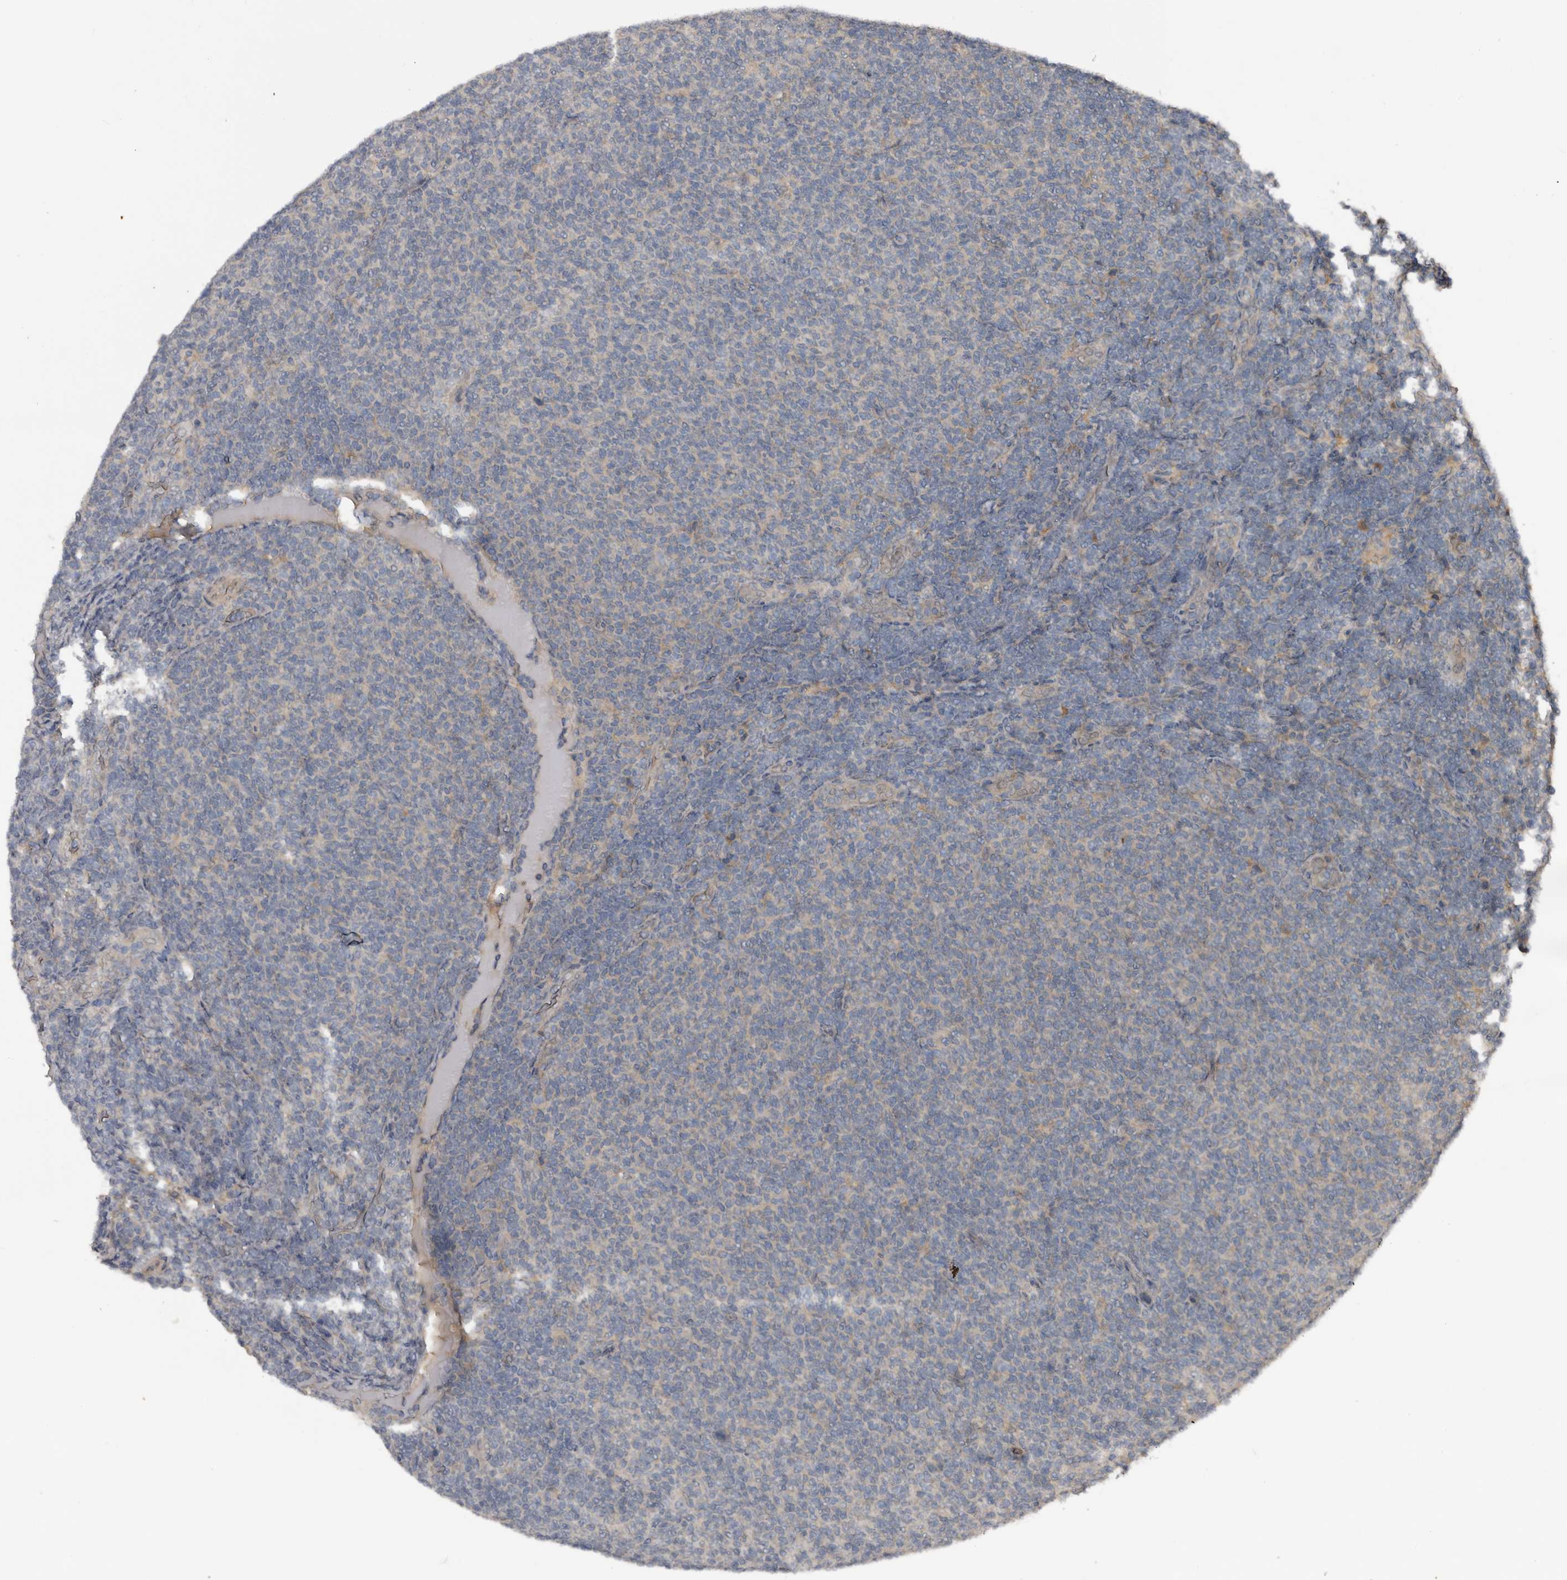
{"staining": {"intensity": "negative", "quantity": "none", "location": "none"}, "tissue": "lymphoma", "cell_type": "Tumor cells", "image_type": "cancer", "snomed": [{"axis": "morphology", "description": "Malignant lymphoma, non-Hodgkin's type, Low grade"}, {"axis": "topography", "description": "Lymph node"}], "caption": "Immunohistochemistry photomicrograph of neoplastic tissue: human lymphoma stained with DAB (3,3'-diaminobenzidine) demonstrates no significant protein positivity in tumor cells.", "gene": "DNAJB4", "patient": {"sex": "male", "age": 66}}